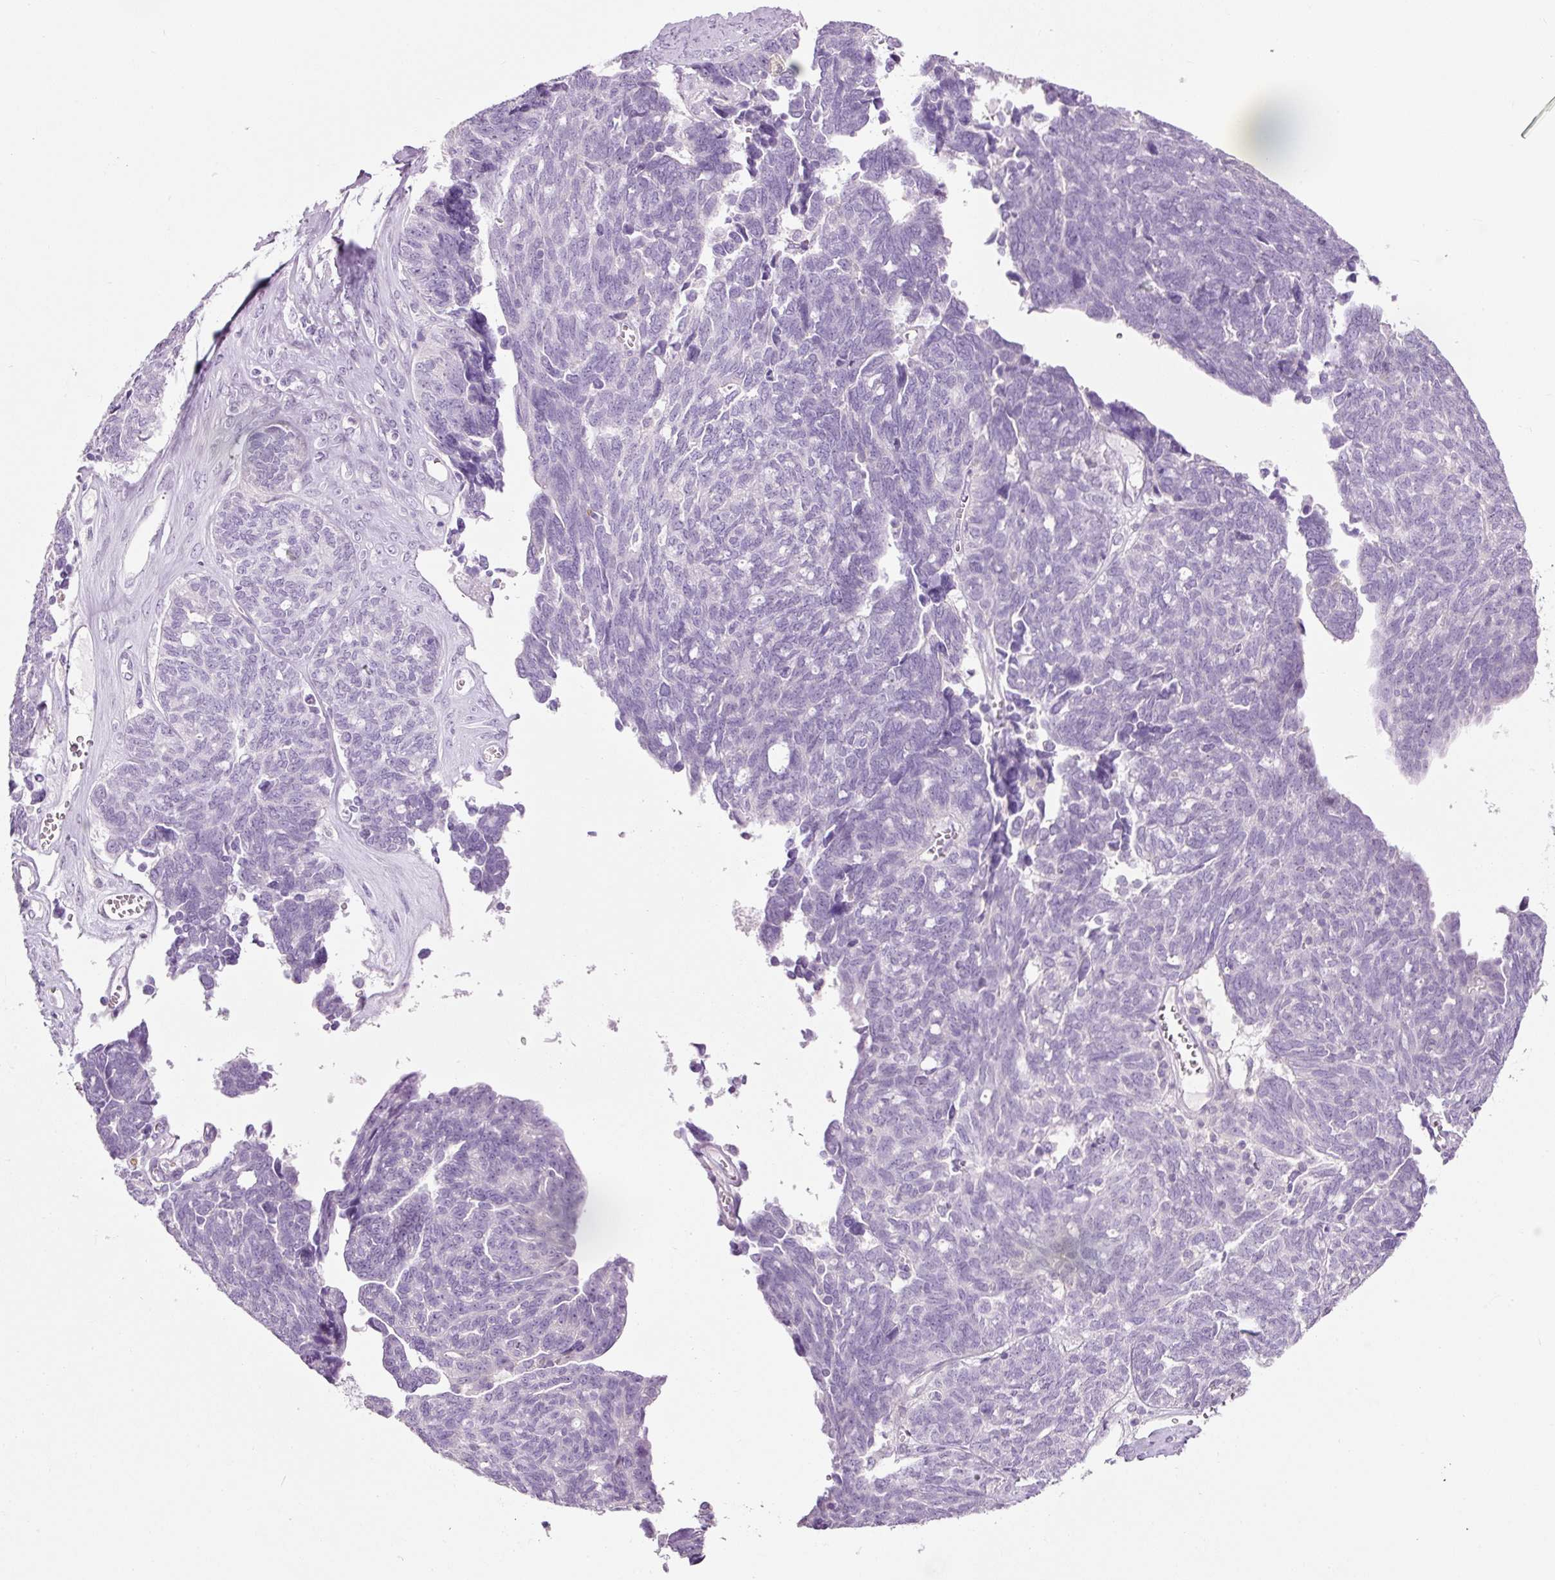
{"staining": {"intensity": "negative", "quantity": "none", "location": "none"}, "tissue": "ovarian cancer", "cell_type": "Tumor cells", "image_type": "cancer", "snomed": [{"axis": "morphology", "description": "Cystadenocarcinoma, serous, NOS"}, {"axis": "topography", "description": "Ovary"}], "caption": "Histopathology image shows no protein positivity in tumor cells of ovarian cancer (serous cystadenocarcinoma) tissue.", "gene": "CMA1", "patient": {"sex": "female", "age": 79}}